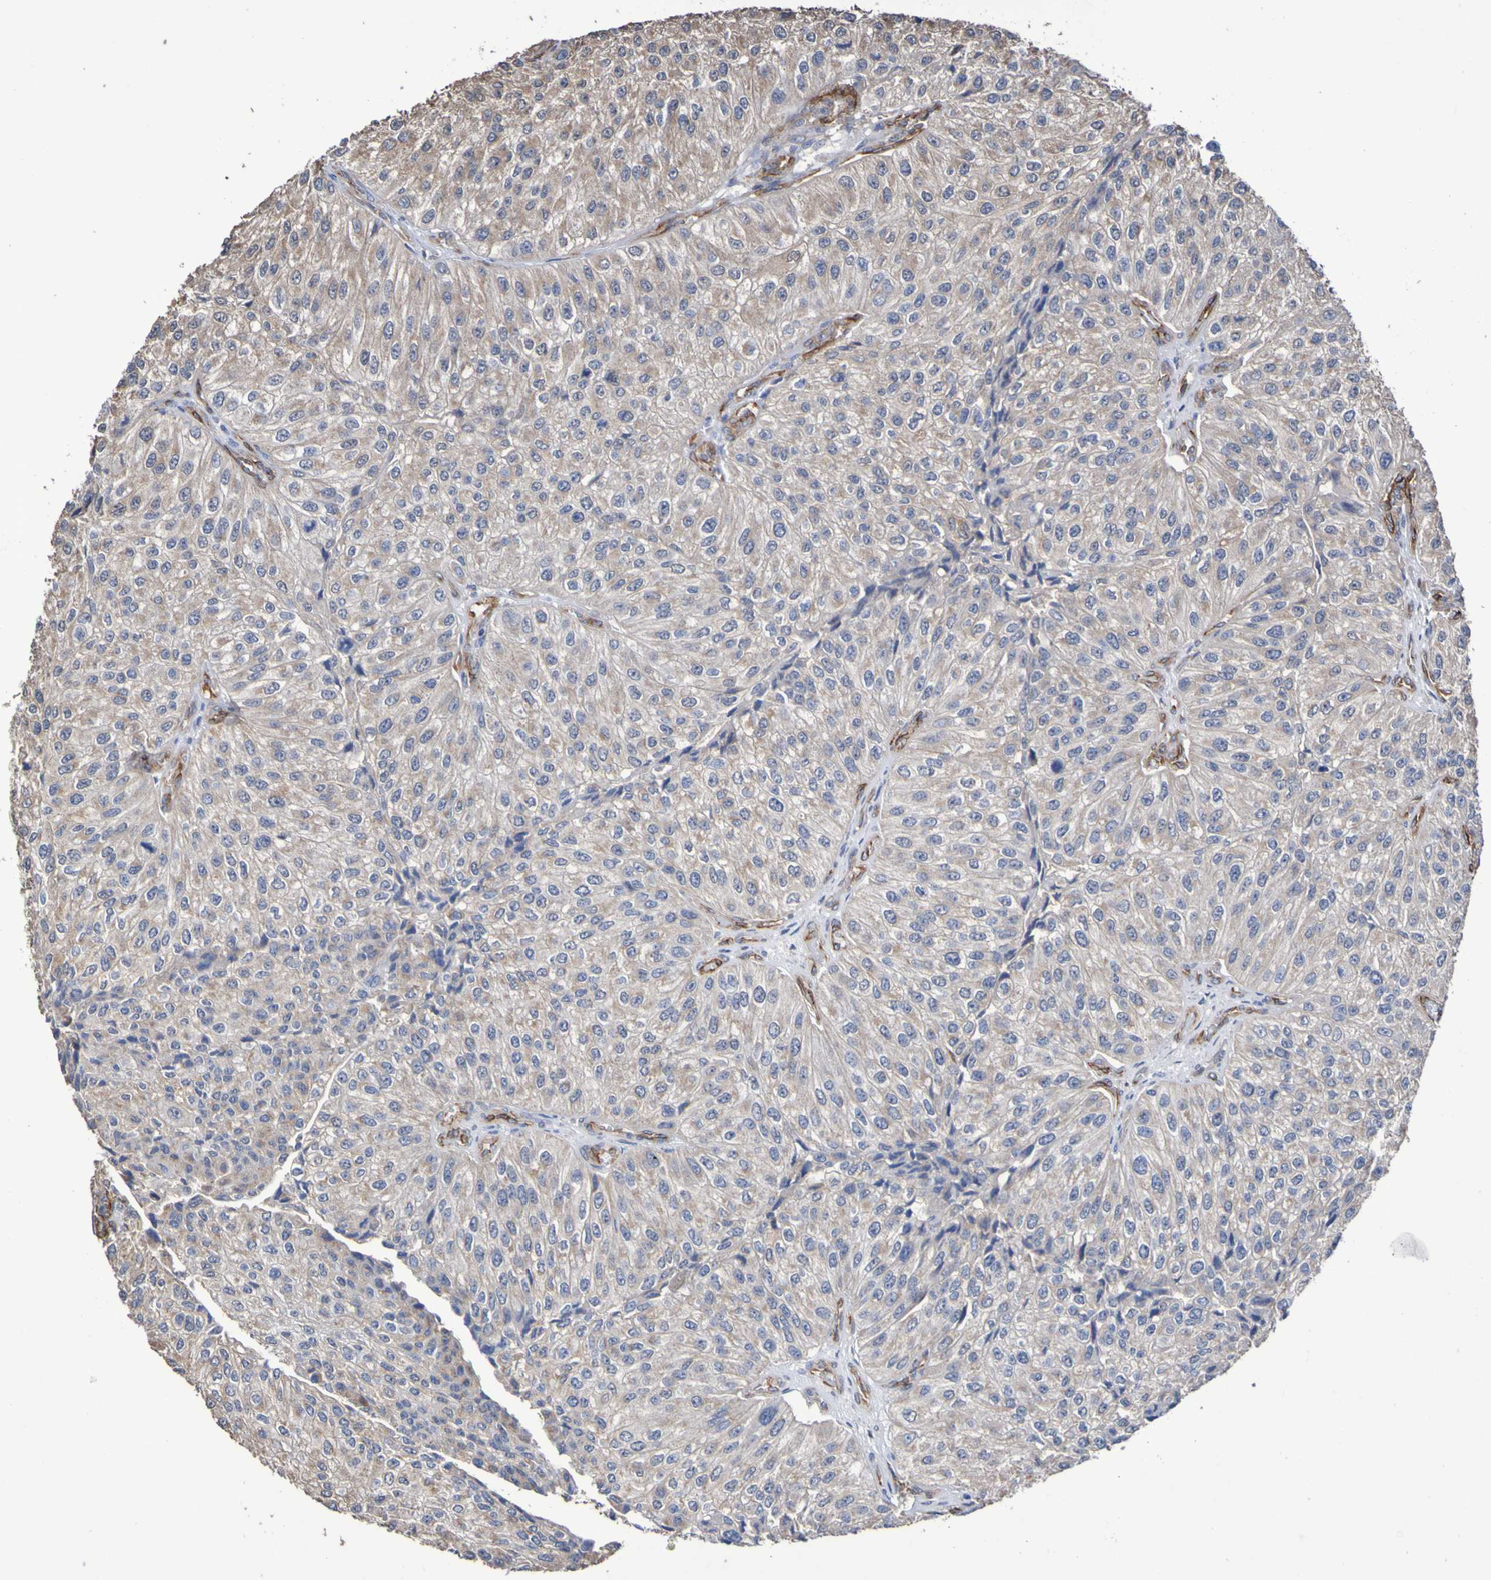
{"staining": {"intensity": "weak", "quantity": ">75%", "location": "cytoplasmic/membranous"}, "tissue": "urothelial cancer", "cell_type": "Tumor cells", "image_type": "cancer", "snomed": [{"axis": "morphology", "description": "Urothelial carcinoma, High grade"}, {"axis": "topography", "description": "Kidney"}, {"axis": "topography", "description": "Urinary bladder"}], "caption": "Protein expression analysis of high-grade urothelial carcinoma displays weak cytoplasmic/membranous positivity in about >75% of tumor cells.", "gene": "ELMOD3", "patient": {"sex": "male", "age": 77}}